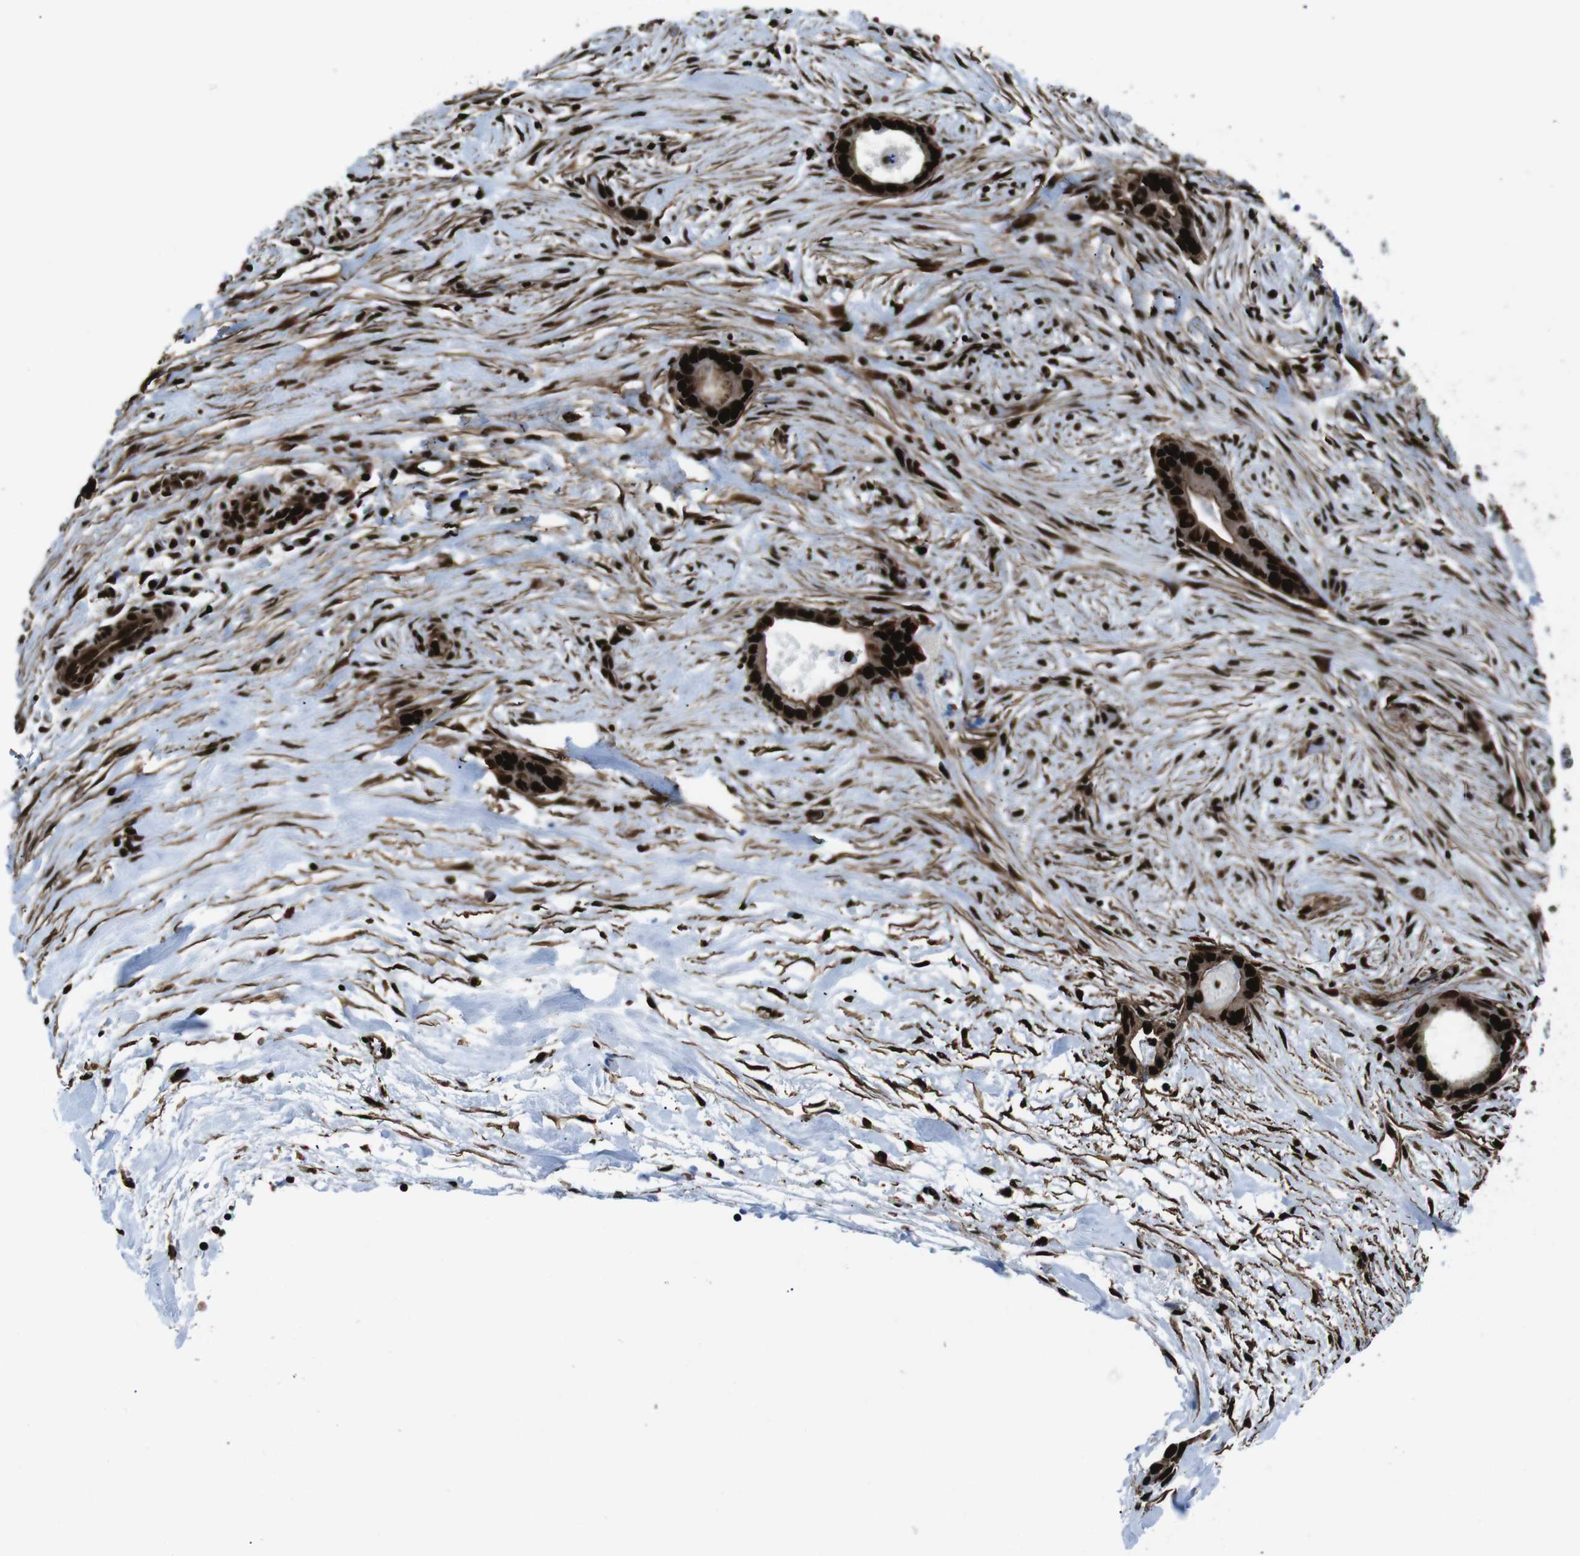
{"staining": {"intensity": "strong", "quantity": ">75%", "location": "nuclear"}, "tissue": "liver cancer", "cell_type": "Tumor cells", "image_type": "cancer", "snomed": [{"axis": "morphology", "description": "Cholangiocarcinoma"}, {"axis": "topography", "description": "Liver"}], "caption": "IHC histopathology image of neoplastic tissue: liver cancer stained using immunohistochemistry shows high levels of strong protein expression localized specifically in the nuclear of tumor cells, appearing as a nuclear brown color.", "gene": "HNRNPU", "patient": {"sex": "female", "age": 55}}